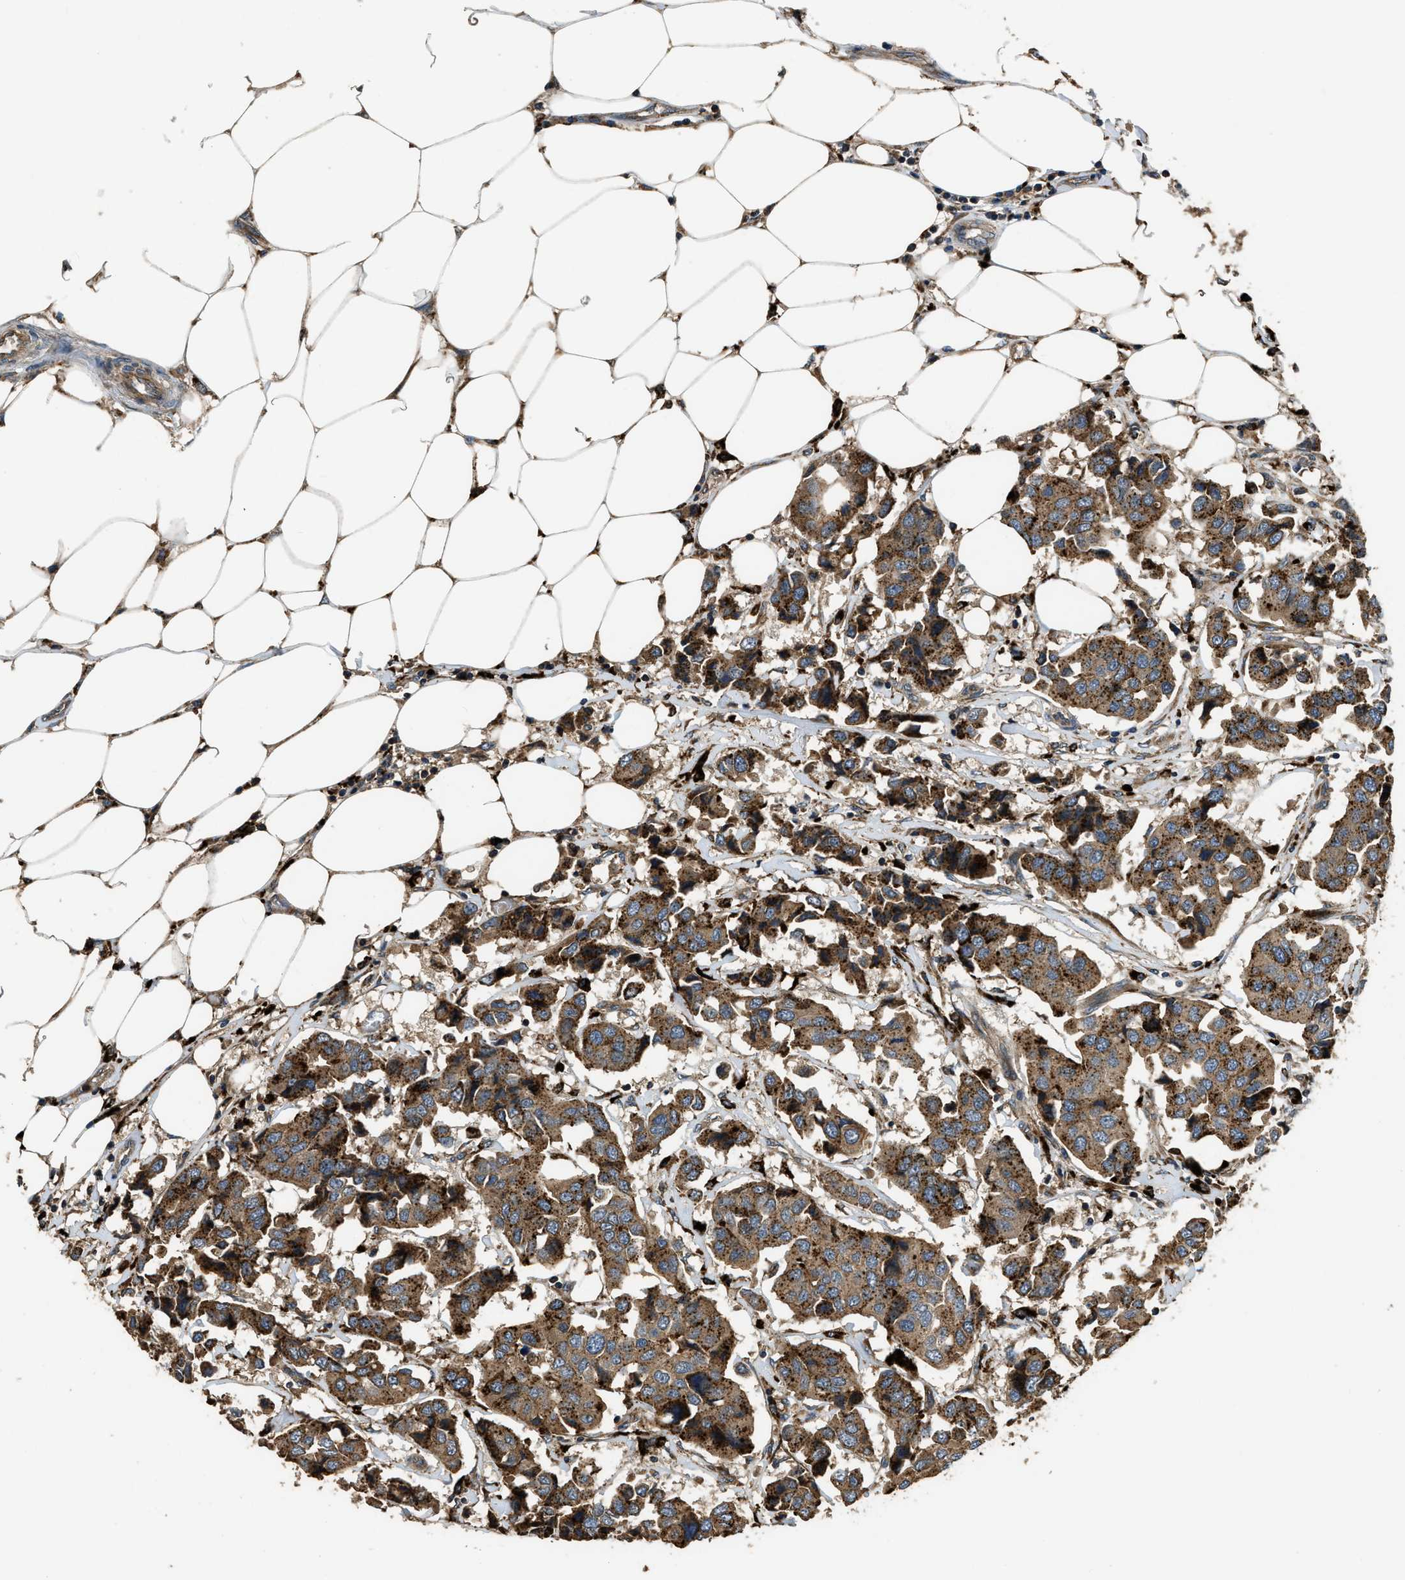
{"staining": {"intensity": "strong", "quantity": ">75%", "location": "cytoplasmic/membranous"}, "tissue": "breast cancer", "cell_type": "Tumor cells", "image_type": "cancer", "snomed": [{"axis": "morphology", "description": "Duct carcinoma"}, {"axis": "topography", "description": "Breast"}], "caption": "A brown stain highlights strong cytoplasmic/membranous positivity of a protein in intraductal carcinoma (breast) tumor cells.", "gene": "GGH", "patient": {"sex": "female", "age": 80}}